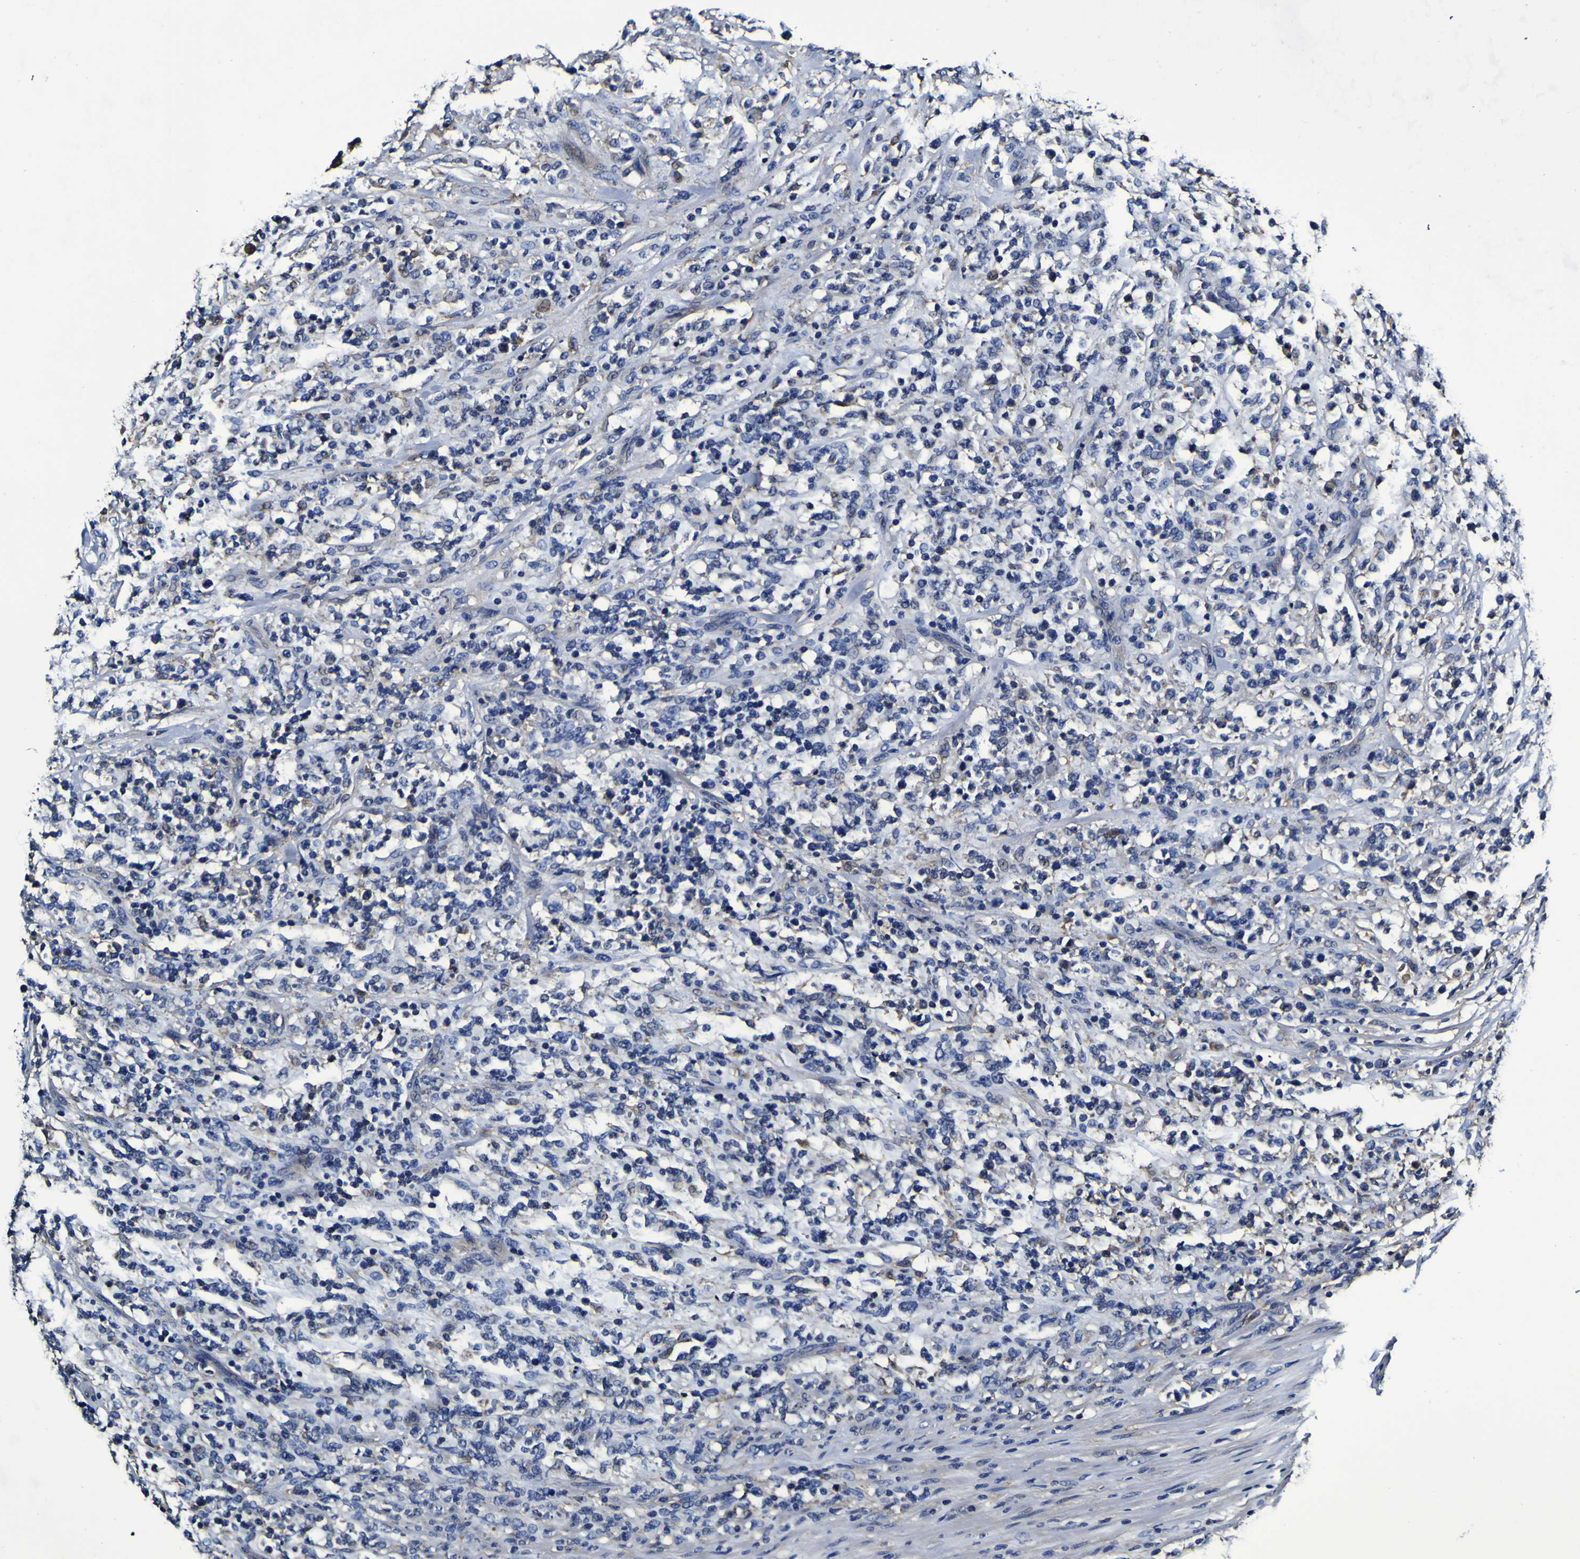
{"staining": {"intensity": "negative", "quantity": "none", "location": "none"}, "tissue": "lymphoma", "cell_type": "Tumor cells", "image_type": "cancer", "snomed": [{"axis": "morphology", "description": "Malignant lymphoma, non-Hodgkin's type, High grade"}, {"axis": "topography", "description": "Soft tissue"}], "caption": "This is an immunohistochemistry micrograph of high-grade malignant lymphoma, non-Hodgkin's type. There is no positivity in tumor cells.", "gene": "GPX1", "patient": {"sex": "male", "age": 18}}